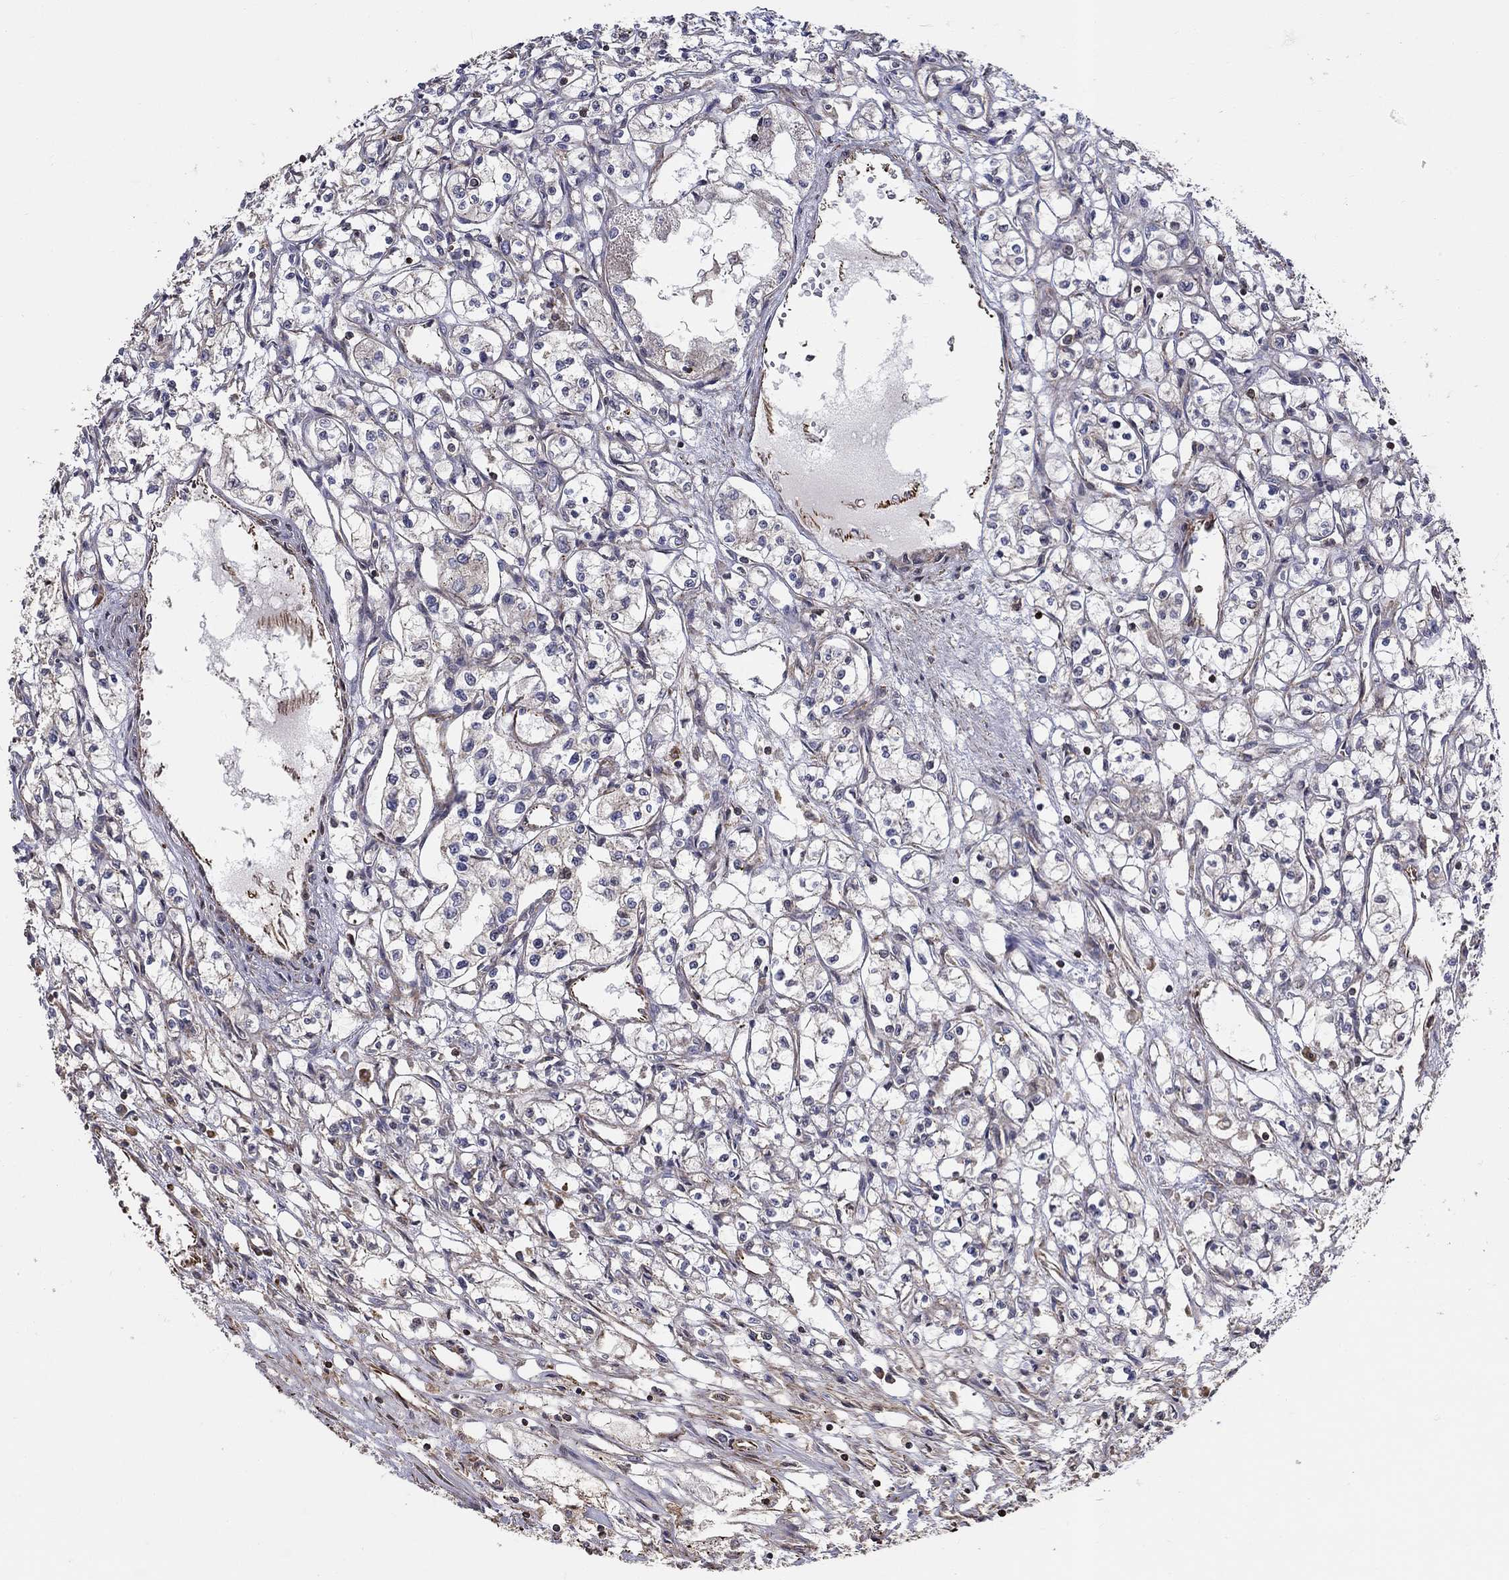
{"staining": {"intensity": "negative", "quantity": "none", "location": "none"}, "tissue": "renal cancer", "cell_type": "Tumor cells", "image_type": "cancer", "snomed": [{"axis": "morphology", "description": "Adenocarcinoma, NOS"}, {"axis": "topography", "description": "Kidney"}], "caption": "The micrograph displays no staining of tumor cells in renal cancer.", "gene": "NPHP1", "patient": {"sex": "male", "age": 56}}